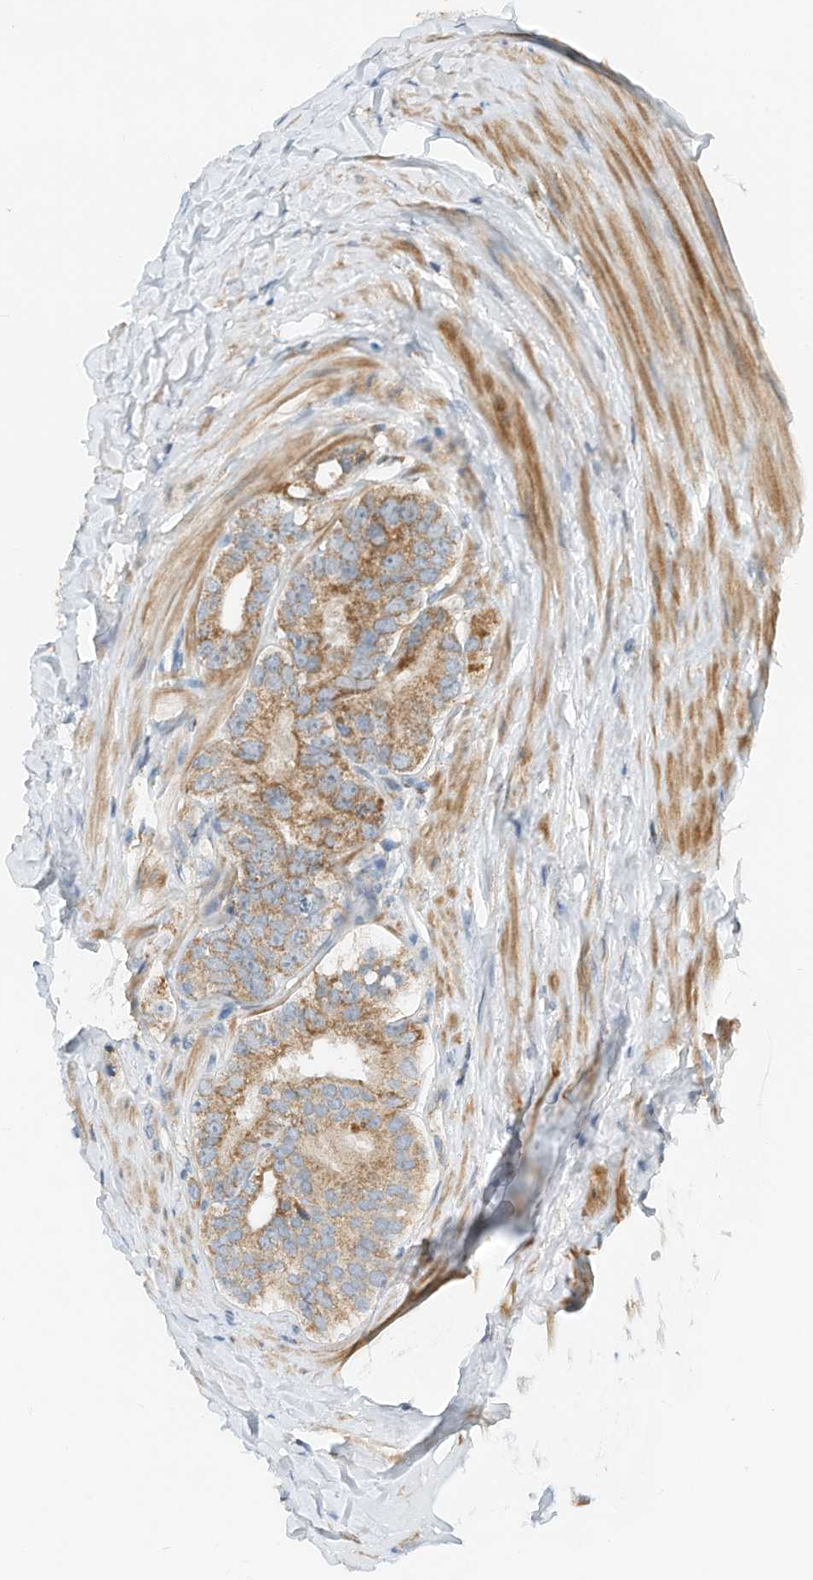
{"staining": {"intensity": "moderate", "quantity": ">75%", "location": "cytoplasmic/membranous"}, "tissue": "prostate cancer", "cell_type": "Tumor cells", "image_type": "cancer", "snomed": [{"axis": "morphology", "description": "Adenocarcinoma, High grade"}, {"axis": "topography", "description": "Prostate"}], "caption": "The histopathology image displays immunohistochemical staining of high-grade adenocarcinoma (prostate). There is moderate cytoplasmic/membranous expression is appreciated in approximately >75% of tumor cells.", "gene": "RMND1", "patient": {"sex": "male", "age": 56}}